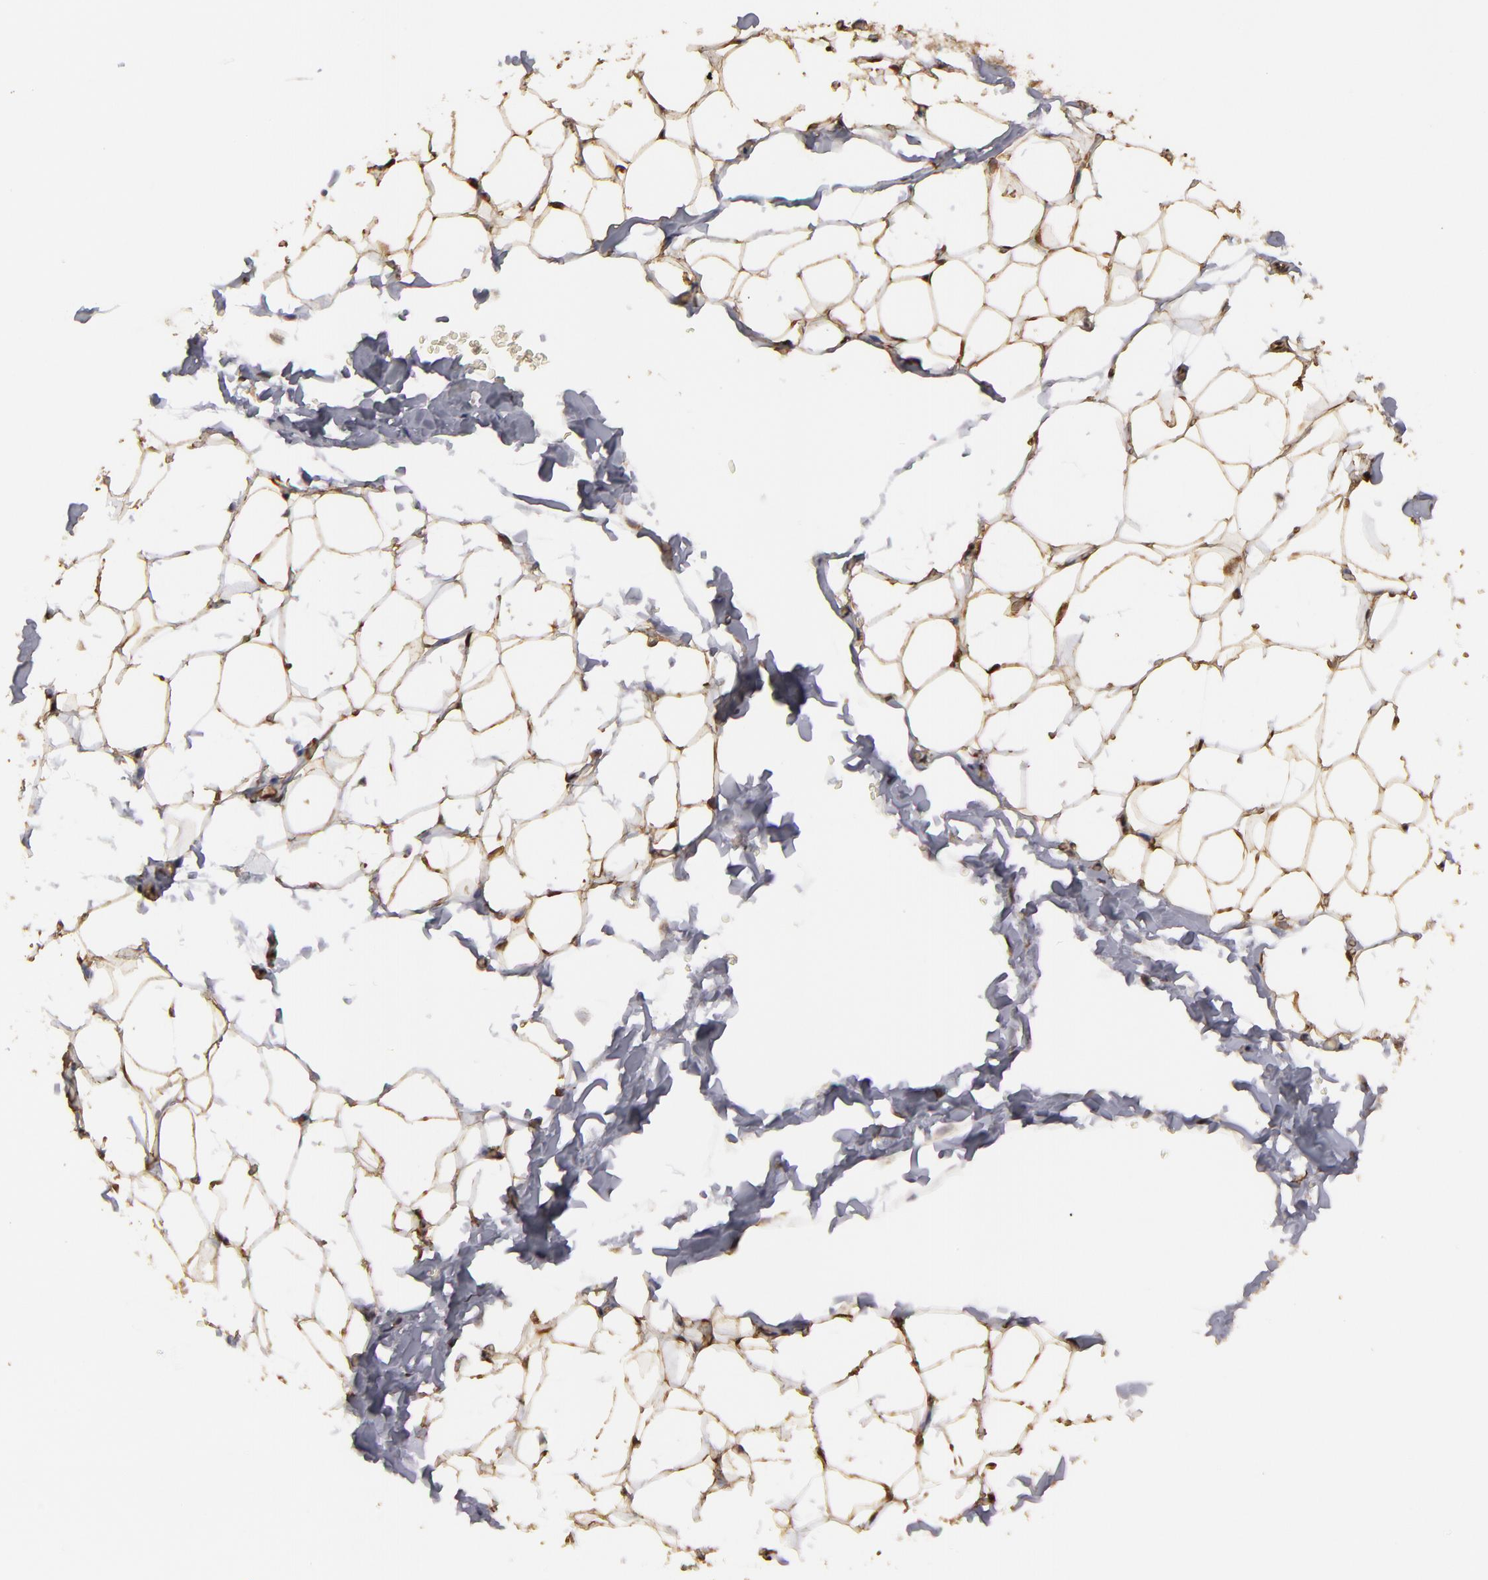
{"staining": {"intensity": "strong", "quantity": ">75%", "location": "cytoplasmic/membranous"}, "tissue": "adipose tissue", "cell_type": "Adipocytes", "image_type": "normal", "snomed": [{"axis": "morphology", "description": "Normal tissue, NOS"}, {"axis": "topography", "description": "Soft tissue"}], "caption": "This is a histology image of immunohistochemistry (IHC) staining of benign adipose tissue, which shows strong staining in the cytoplasmic/membranous of adipocytes.", "gene": "RO60", "patient": {"sex": "male", "age": 26}}